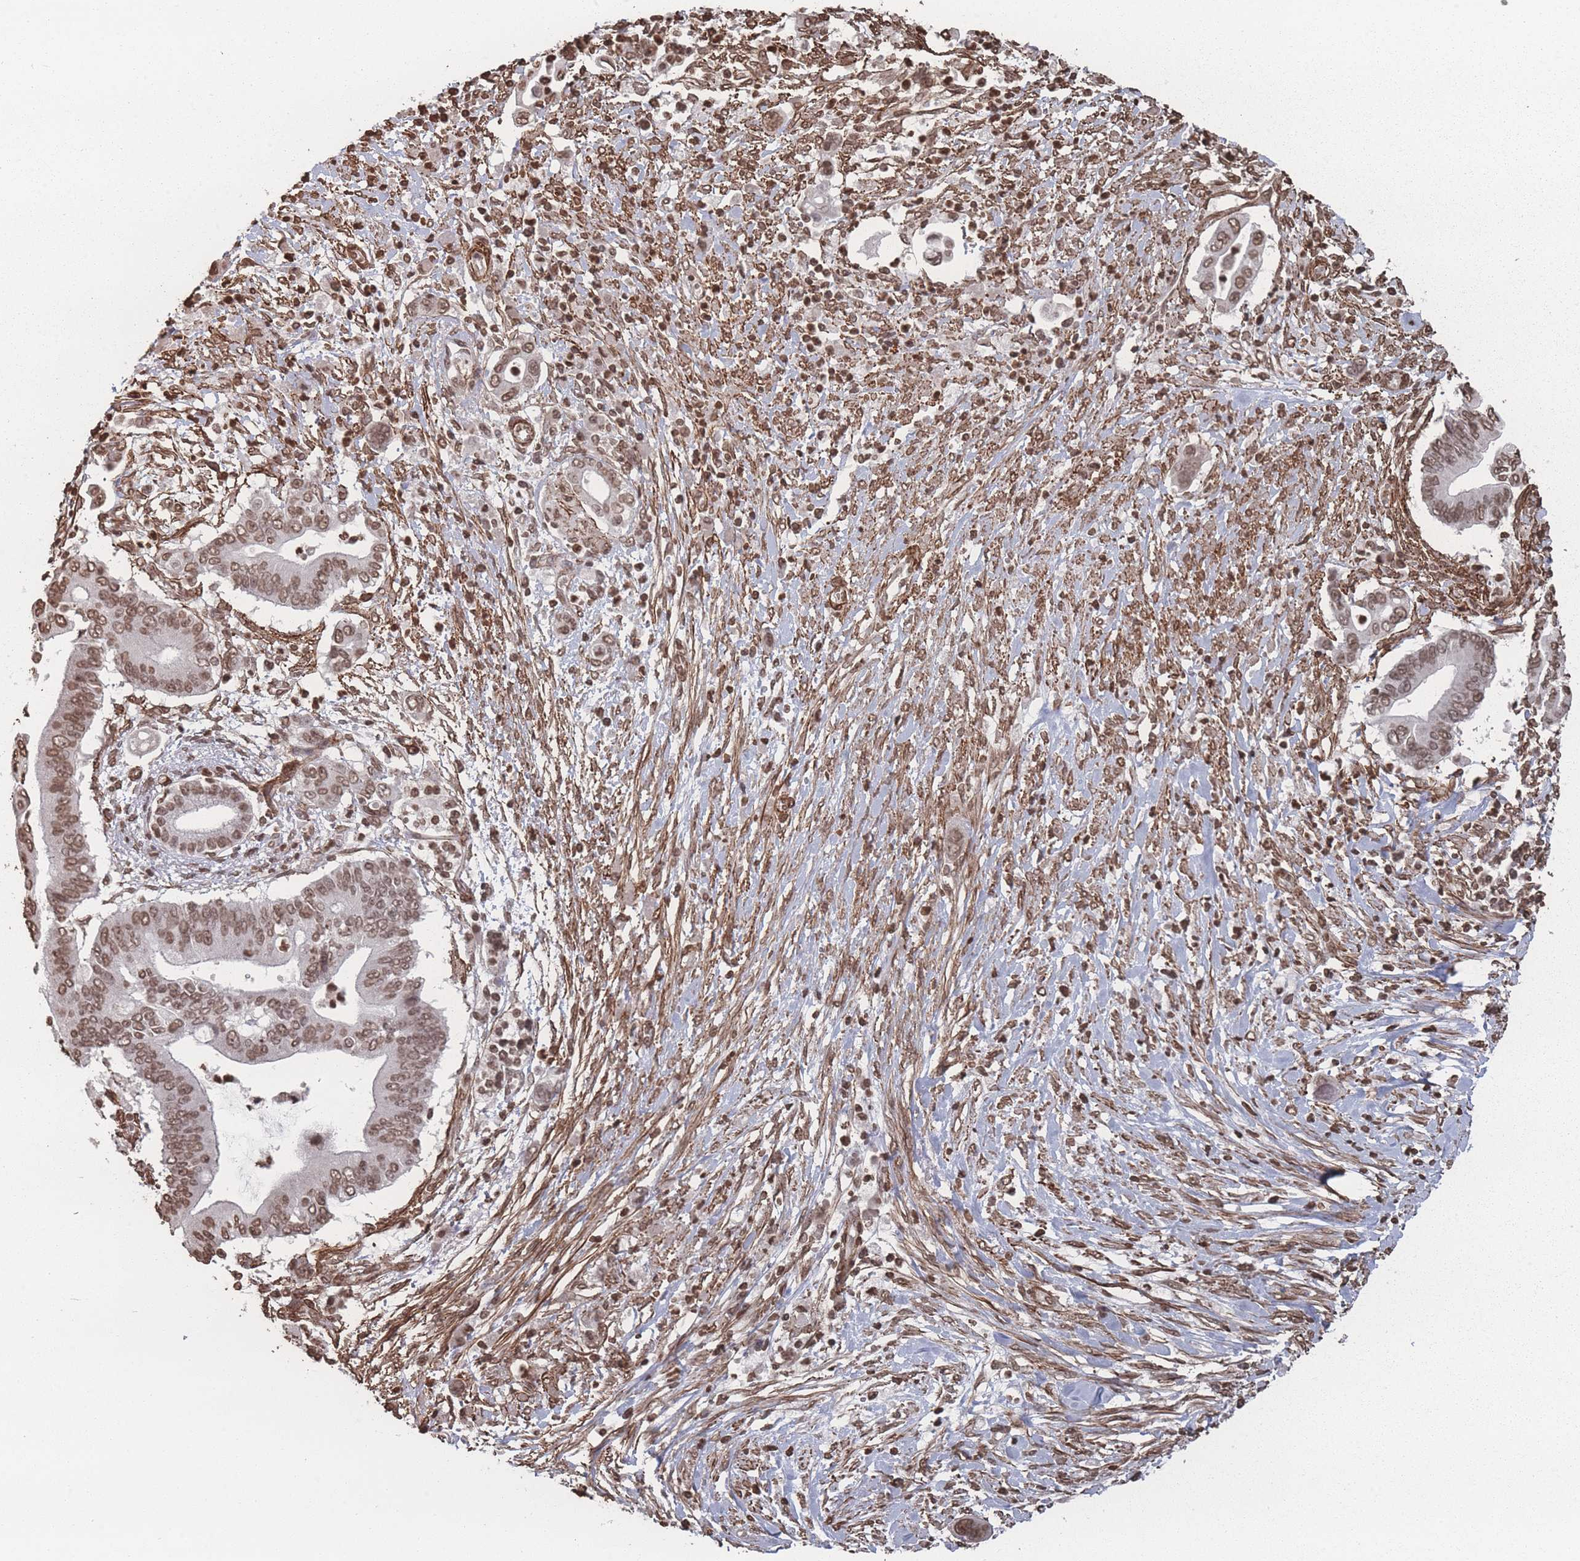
{"staining": {"intensity": "moderate", "quantity": ">75%", "location": "nuclear"}, "tissue": "pancreatic cancer", "cell_type": "Tumor cells", "image_type": "cancer", "snomed": [{"axis": "morphology", "description": "Adenocarcinoma, NOS"}, {"axis": "topography", "description": "Pancreas"}], "caption": "A photomicrograph of pancreatic adenocarcinoma stained for a protein exhibits moderate nuclear brown staining in tumor cells. The staining is performed using DAB brown chromogen to label protein expression. The nuclei are counter-stained blue using hematoxylin.", "gene": "PLEKHG5", "patient": {"sex": "male", "age": 68}}